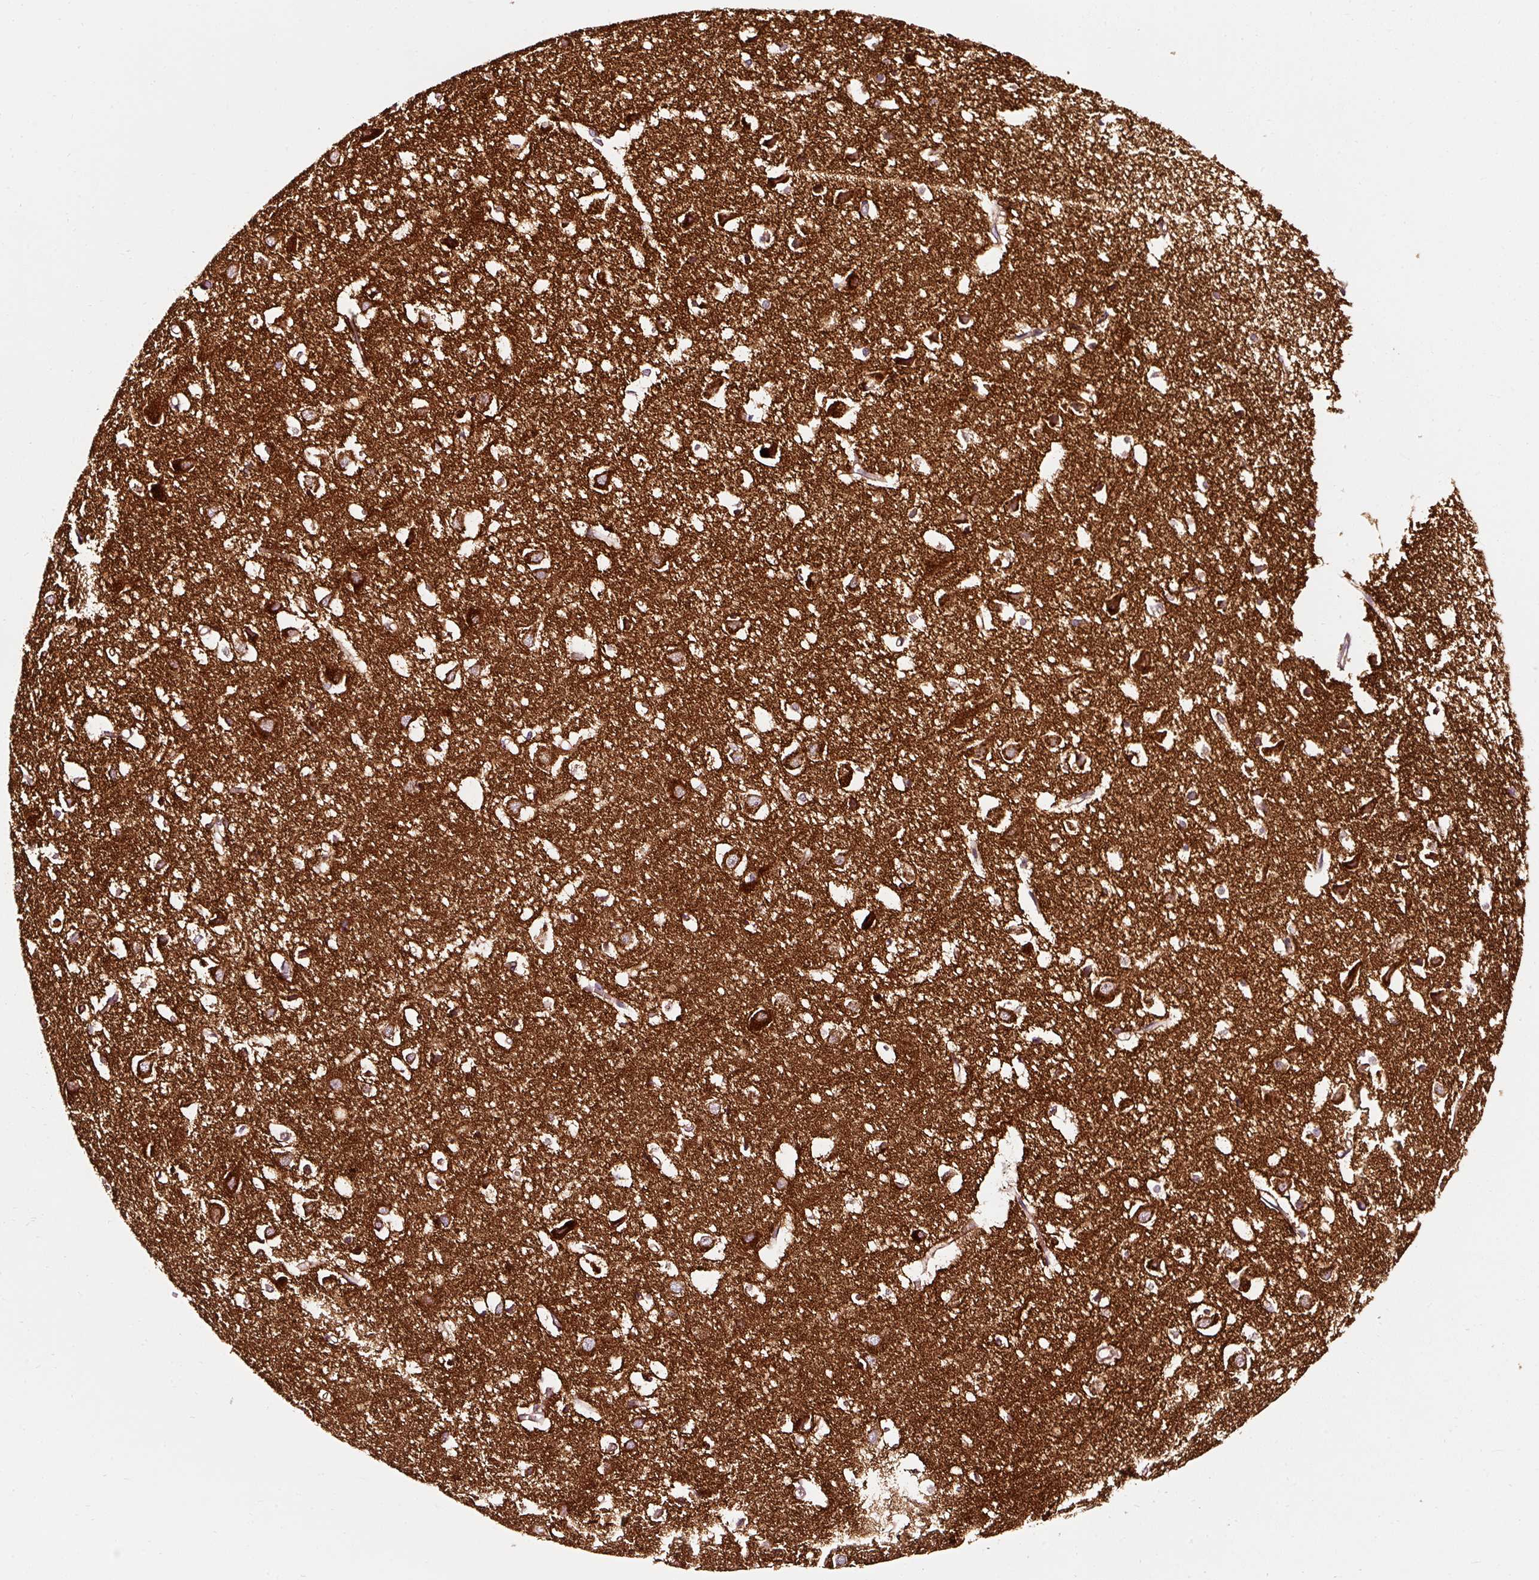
{"staining": {"intensity": "negative", "quantity": "none", "location": "none"}, "tissue": "cerebral cortex", "cell_type": "Endothelial cells", "image_type": "normal", "snomed": [{"axis": "morphology", "description": "Normal tissue, NOS"}, {"axis": "topography", "description": "Cerebral cortex"}], "caption": "An IHC histopathology image of normal cerebral cortex is shown. There is no staining in endothelial cells of cerebral cortex. Nuclei are stained in blue.", "gene": "NAPA", "patient": {"sex": "male", "age": 70}}